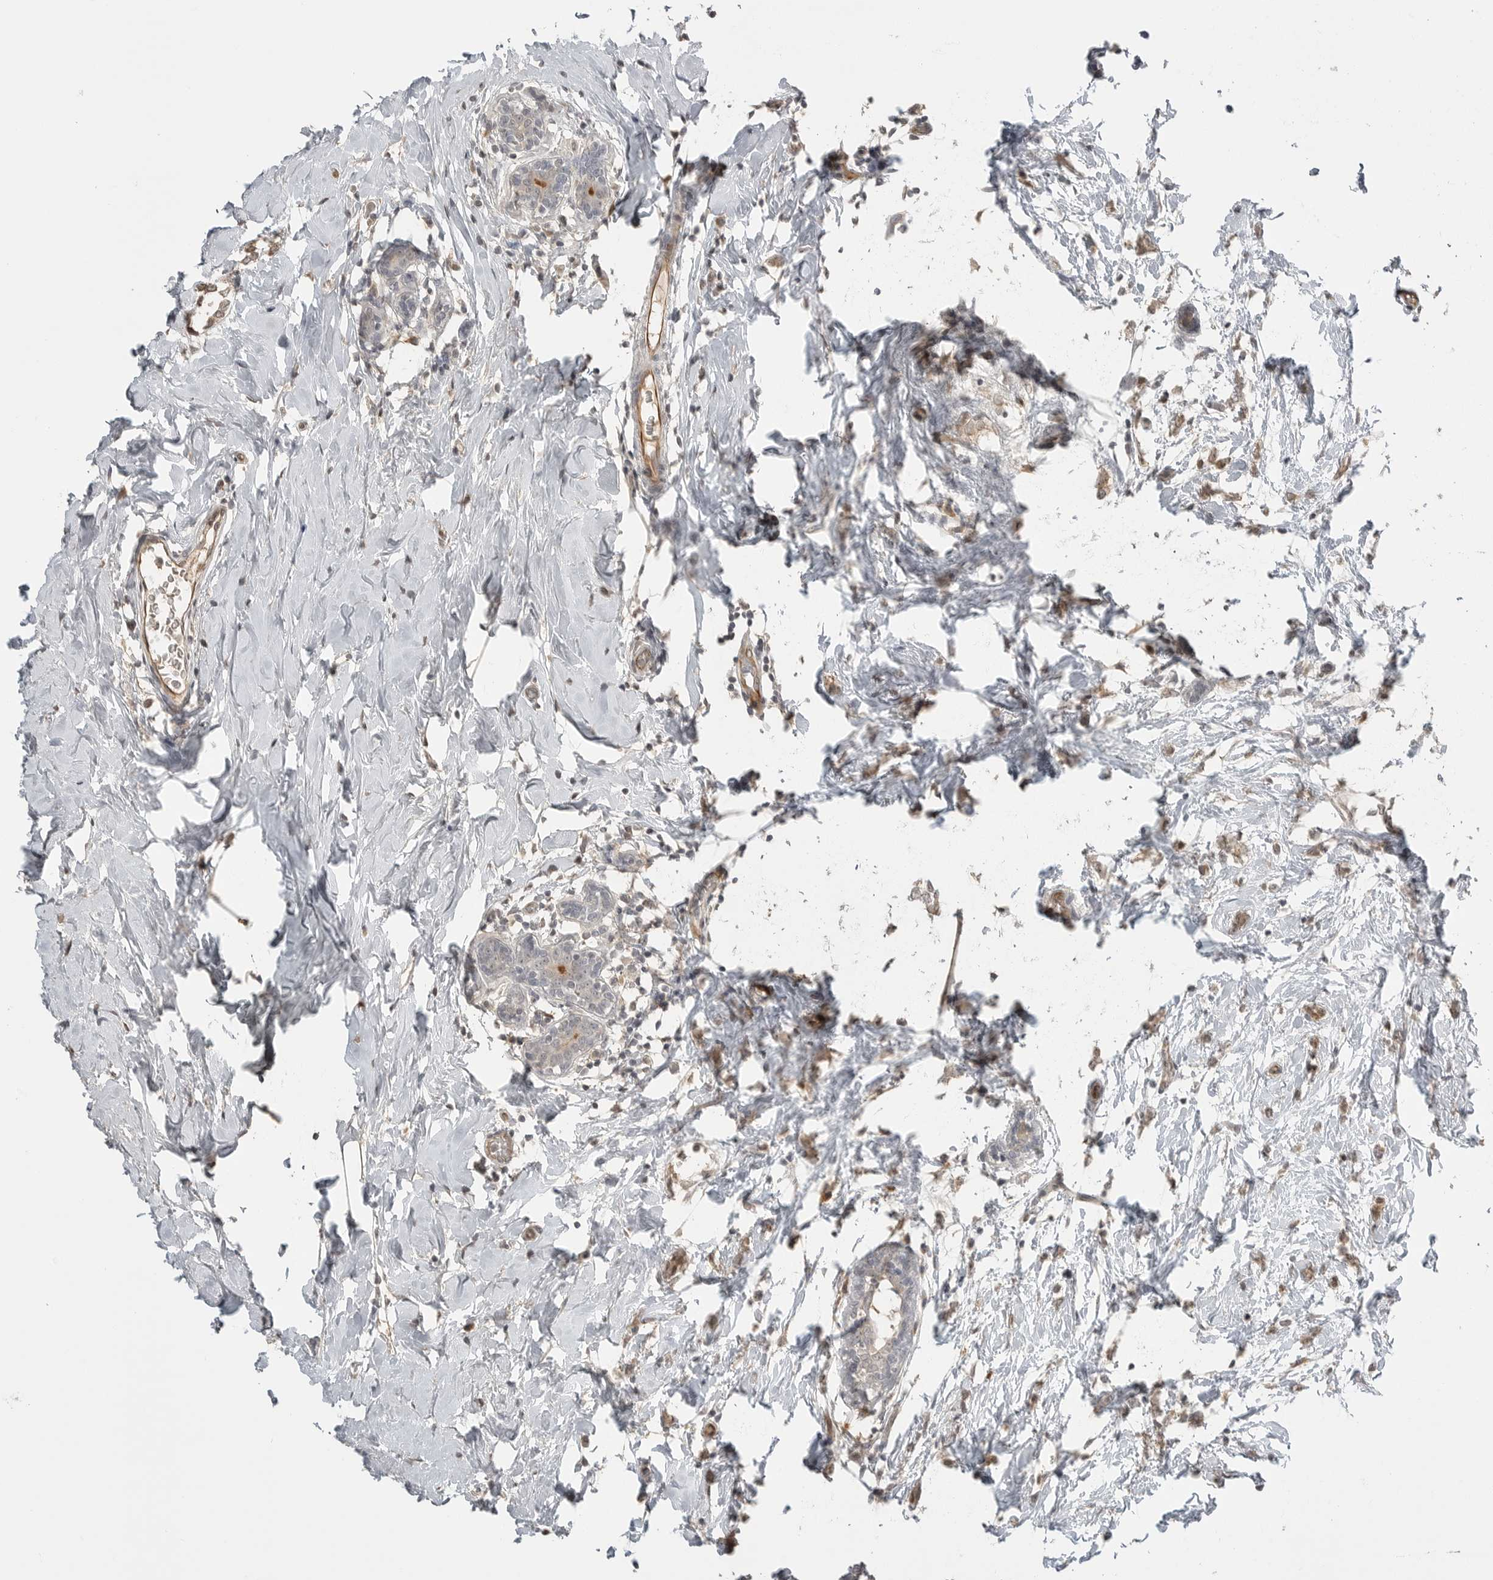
{"staining": {"intensity": "weak", "quantity": ">75%", "location": "cytoplasmic/membranous"}, "tissue": "breast cancer", "cell_type": "Tumor cells", "image_type": "cancer", "snomed": [{"axis": "morphology", "description": "Normal tissue, NOS"}, {"axis": "morphology", "description": "Lobular carcinoma"}, {"axis": "topography", "description": "Breast"}], "caption": "Breast lobular carcinoma stained with a brown dye displays weak cytoplasmic/membranous positive staining in about >75% of tumor cells.", "gene": "SMG8", "patient": {"sex": "female", "age": 47}}